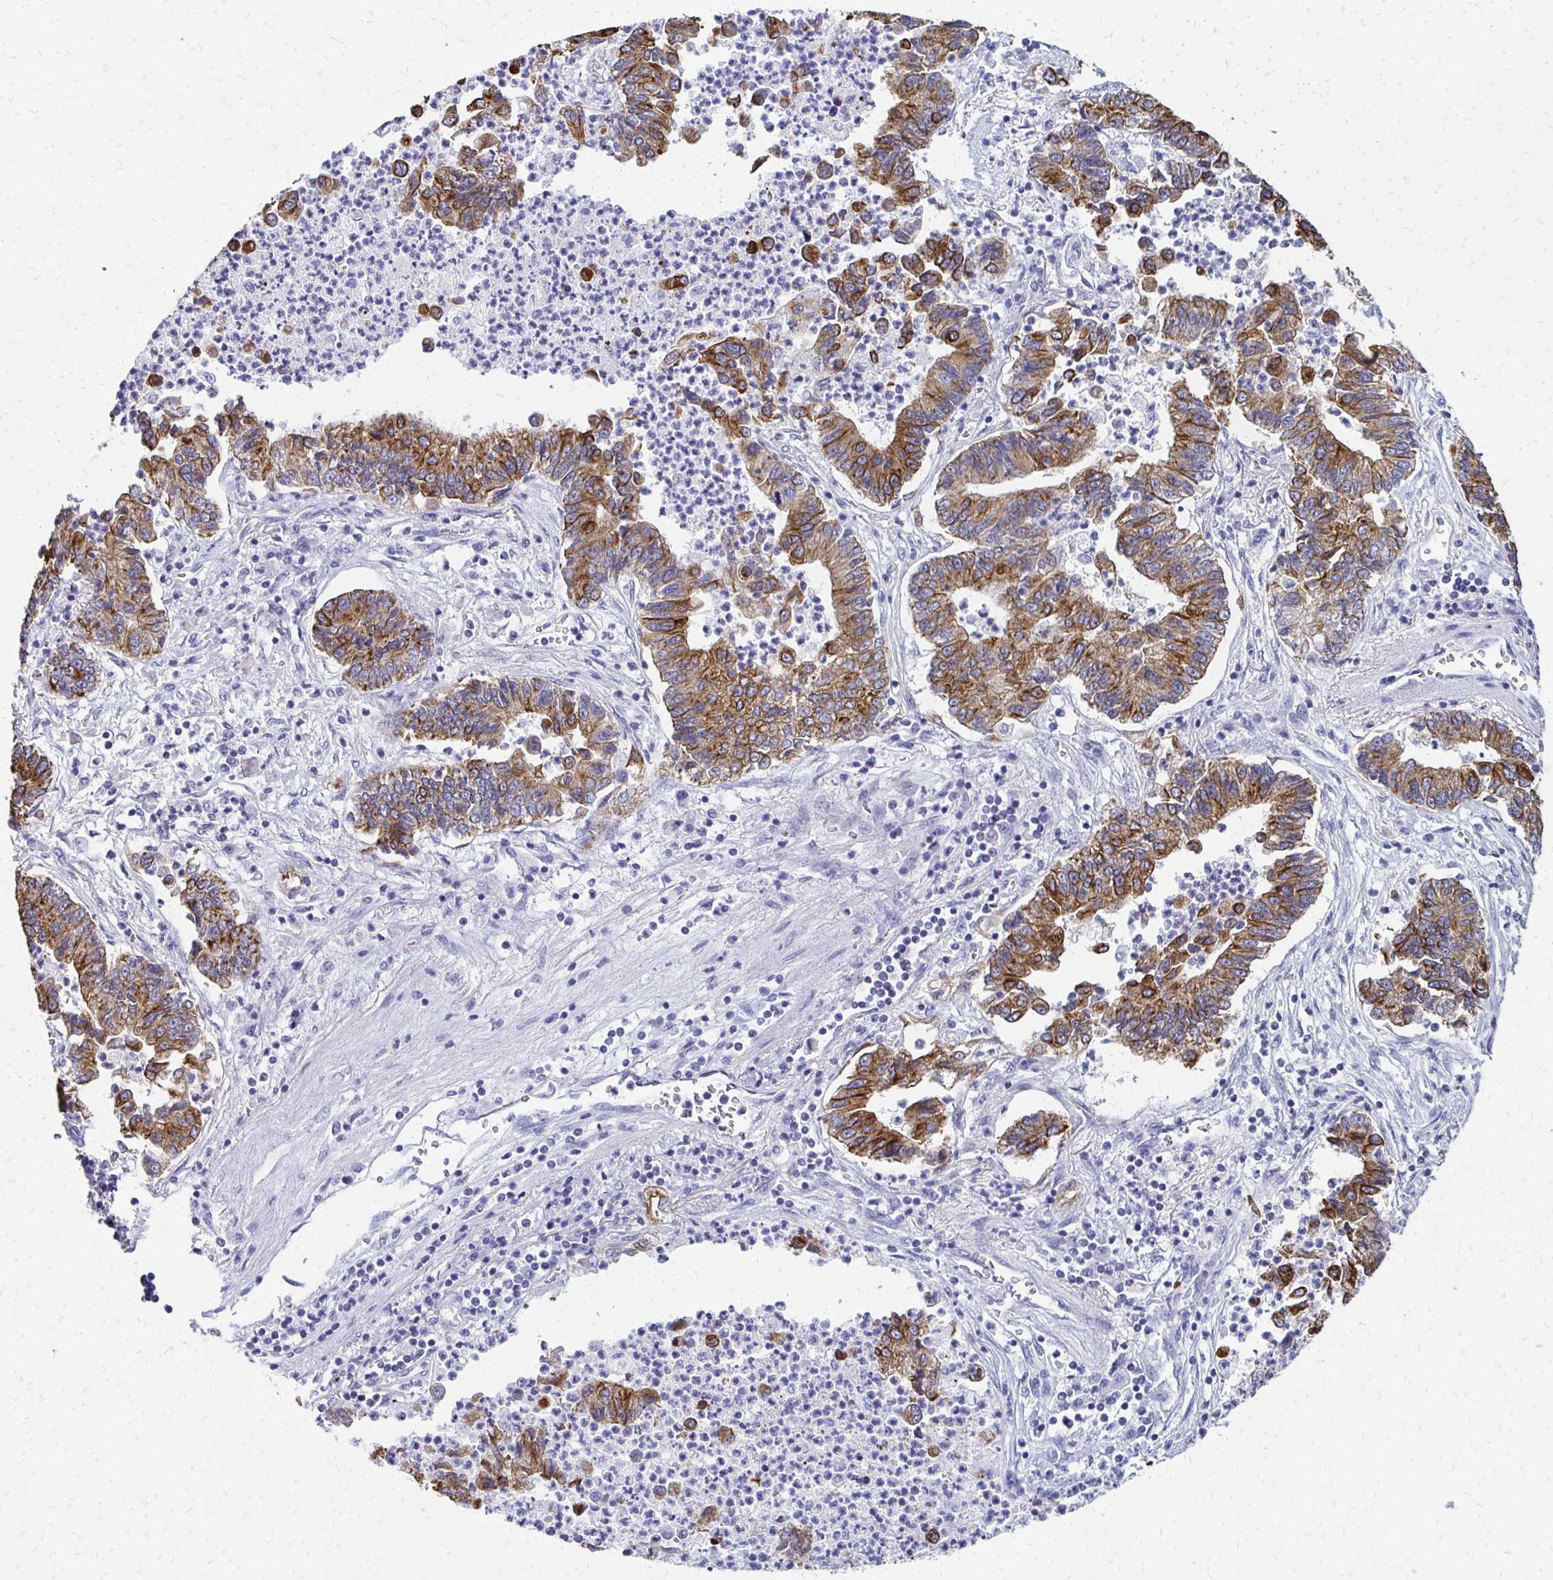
{"staining": {"intensity": "moderate", "quantity": ">75%", "location": "cytoplasmic/membranous"}, "tissue": "lung cancer", "cell_type": "Tumor cells", "image_type": "cancer", "snomed": [{"axis": "morphology", "description": "Adenocarcinoma, NOS"}, {"axis": "topography", "description": "Lung"}], "caption": "Lung cancer (adenocarcinoma) was stained to show a protein in brown. There is medium levels of moderate cytoplasmic/membranous expression in about >75% of tumor cells. The staining is performed using DAB brown chromogen to label protein expression. The nuclei are counter-stained blue using hematoxylin.", "gene": "C1QTNF2", "patient": {"sex": "female", "age": 57}}